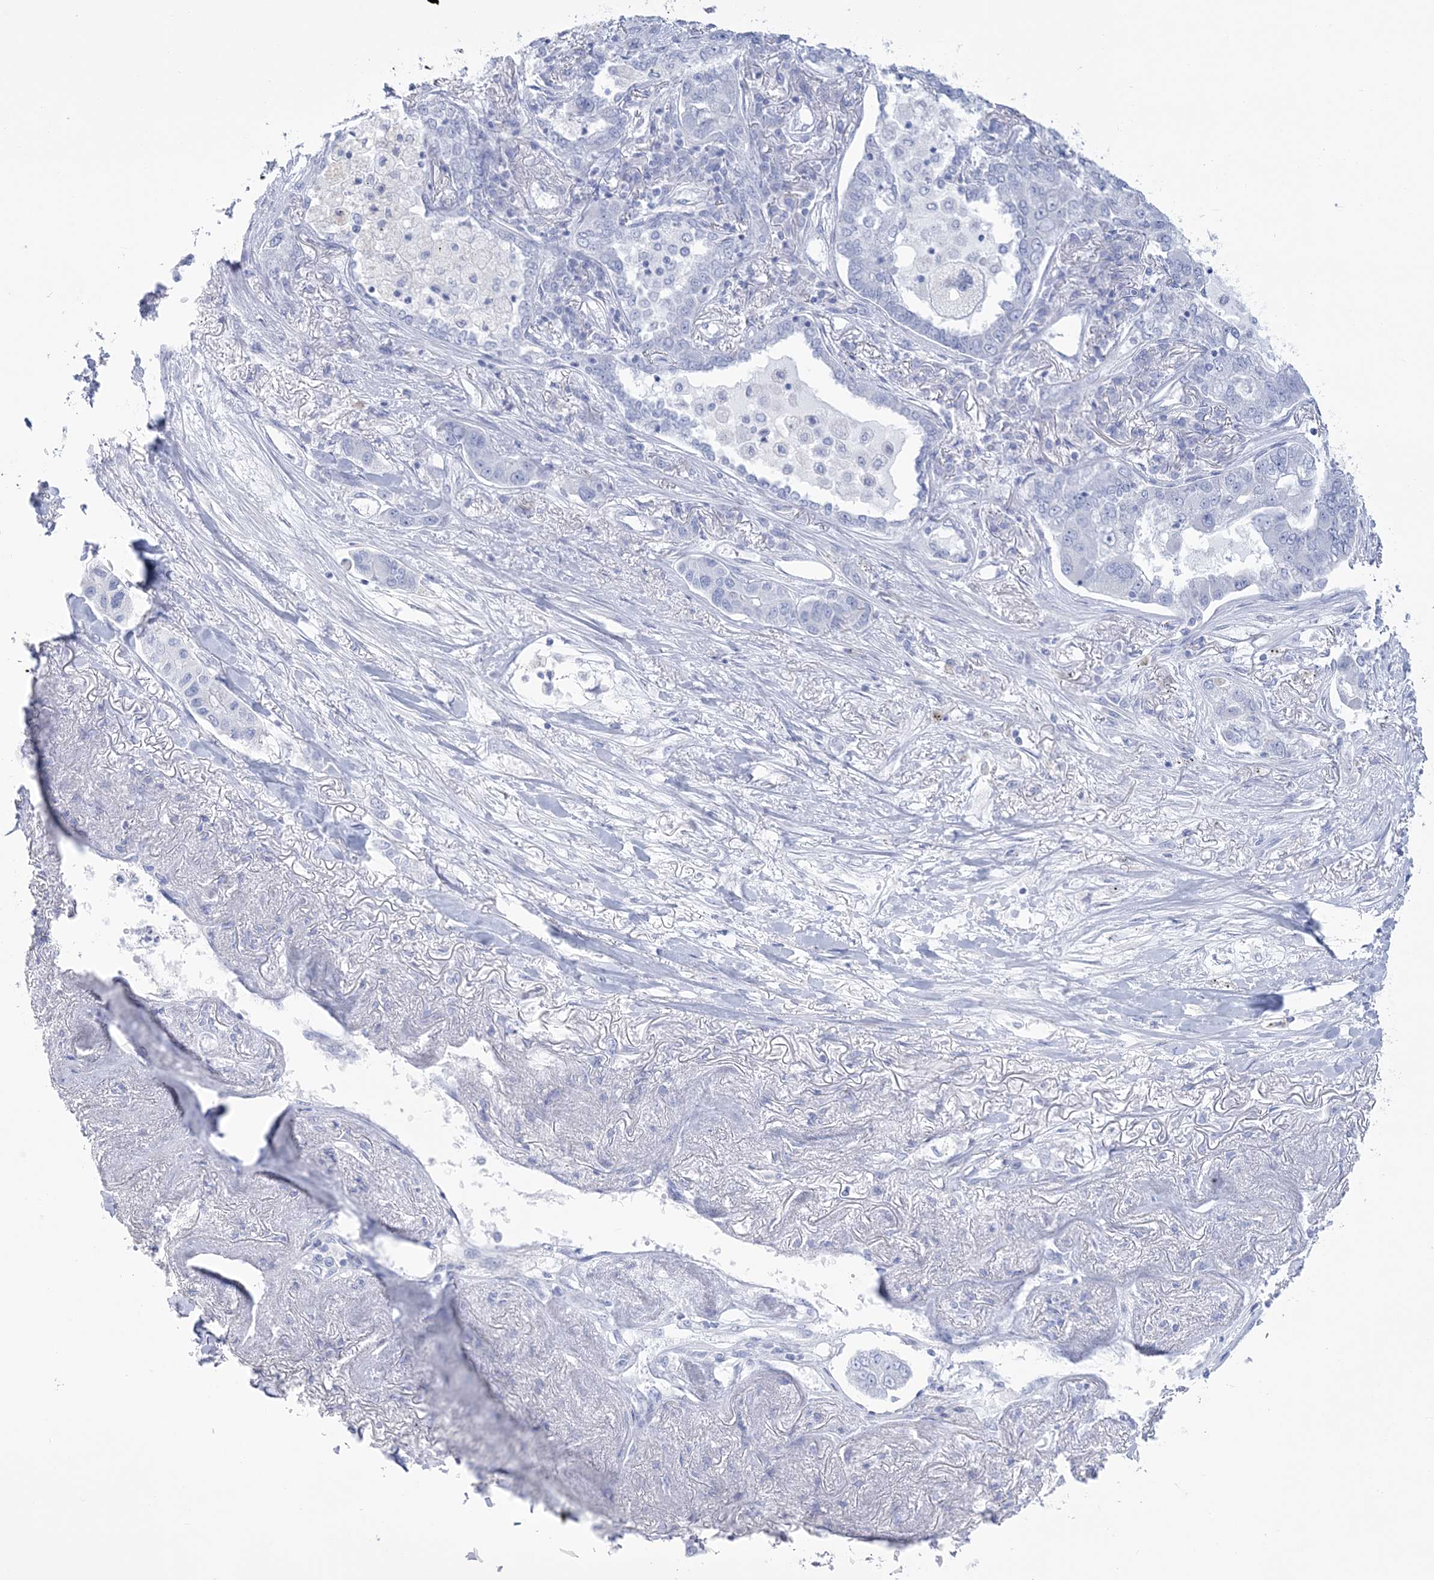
{"staining": {"intensity": "negative", "quantity": "none", "location": "none"}, "tissue": "lung cancer", "cell_type": "Tumor cells", "image_type": "cancer", "snomed": [{"axis": "morphology", "description": "Adenocarcinoma, NOS"}, {"axis": "topography", "description": "Lung"}], "caption": "An image of lung adenocarcinoma stained for a protein shows no brown staining in tumor cells.", "gene": "RBP2", "patient": {"sex": "male", "age": 49}}